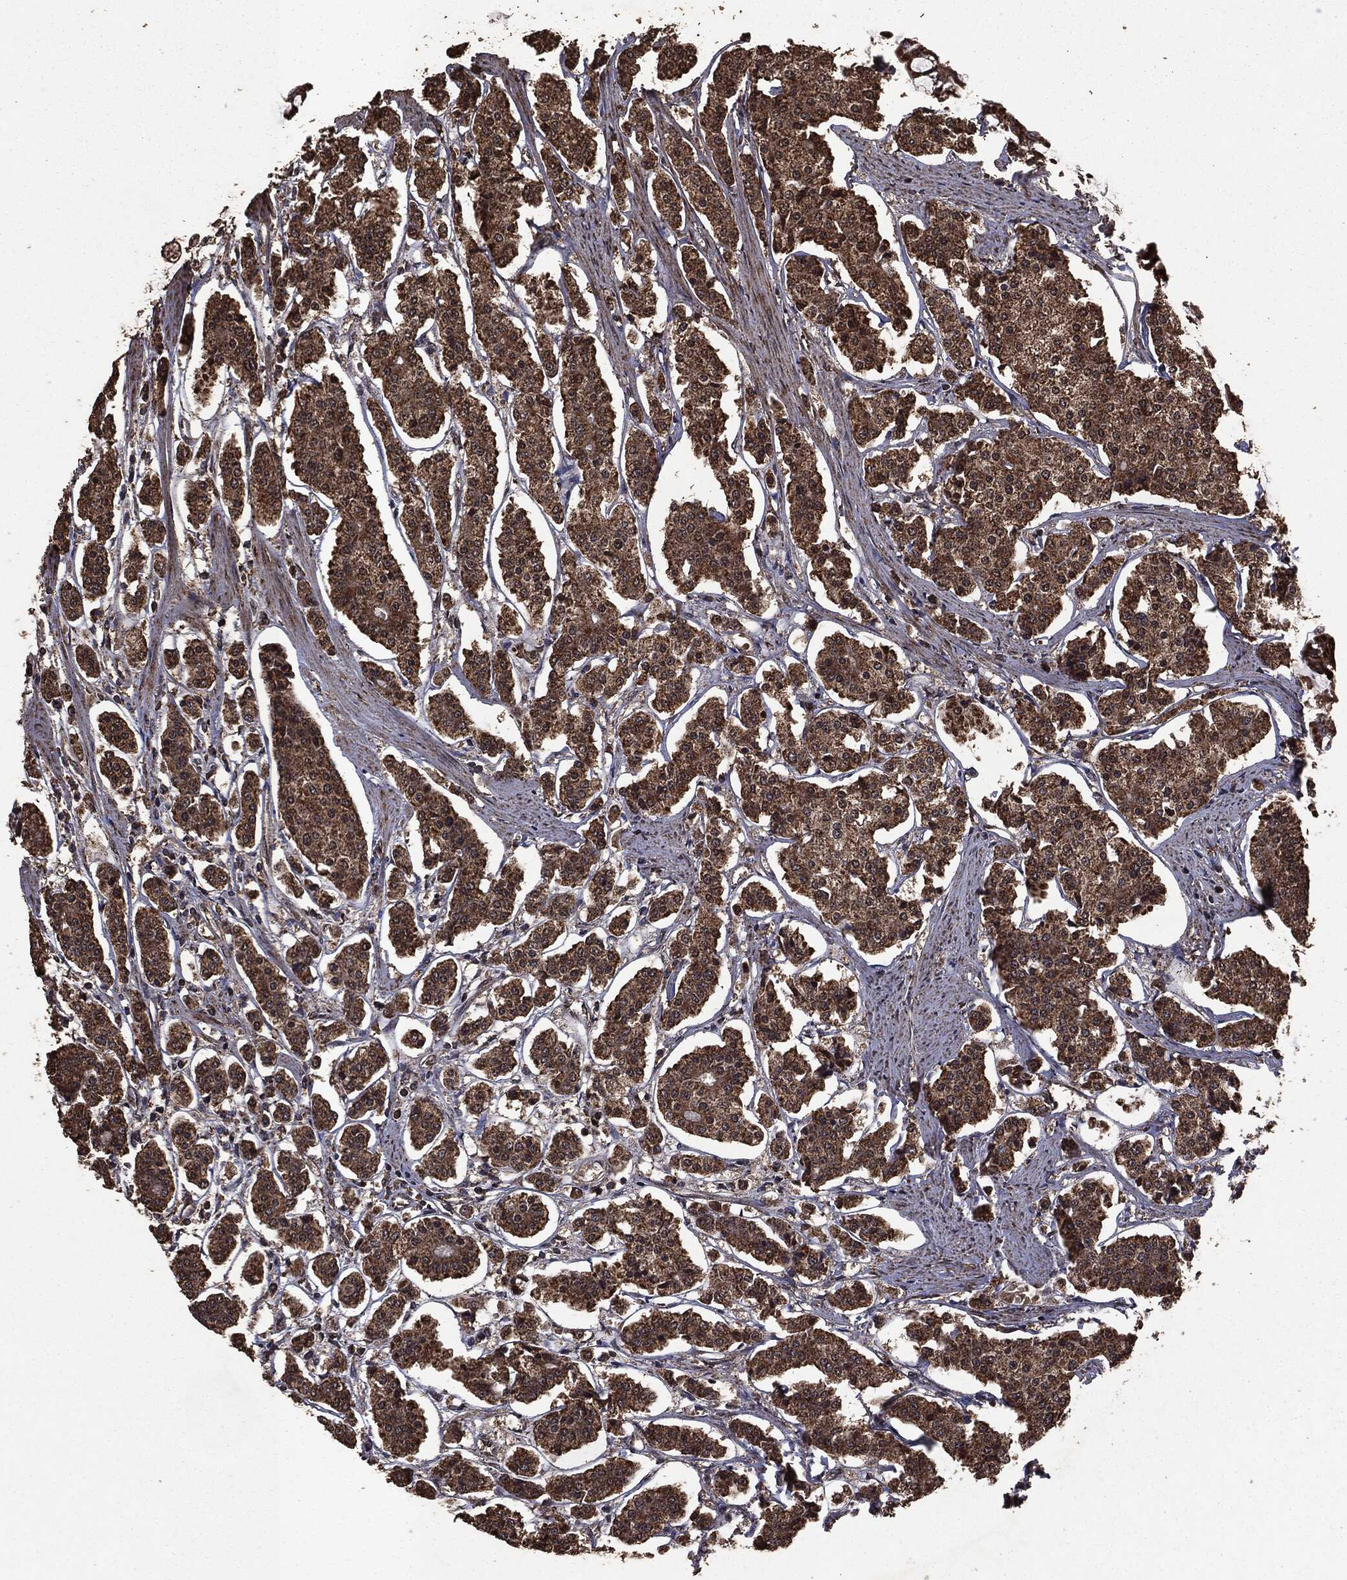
{"staining": {"intensity": "moderate", "quantity": ">75%", "location": "cytoplasmic/membranous"}, "tissue": "carcinoid", "cell_type": "Tumor cells", "image_type": "cancer", "snomed": [{"axis": "morphology", "description": "Carcinoid, malignant, NOS"}, {"axis": "topography", "description": "Small intestine"}], "caption": "This photomicrograph exhibits immunohistochemistry (IHC) staining of human carcinoid, with medium moderate cytoplasmic/membranous expression in approximately >75% of tumor cells.", "gene": "PPP6R2", "patient": {"sex": "female", "age": 65}}